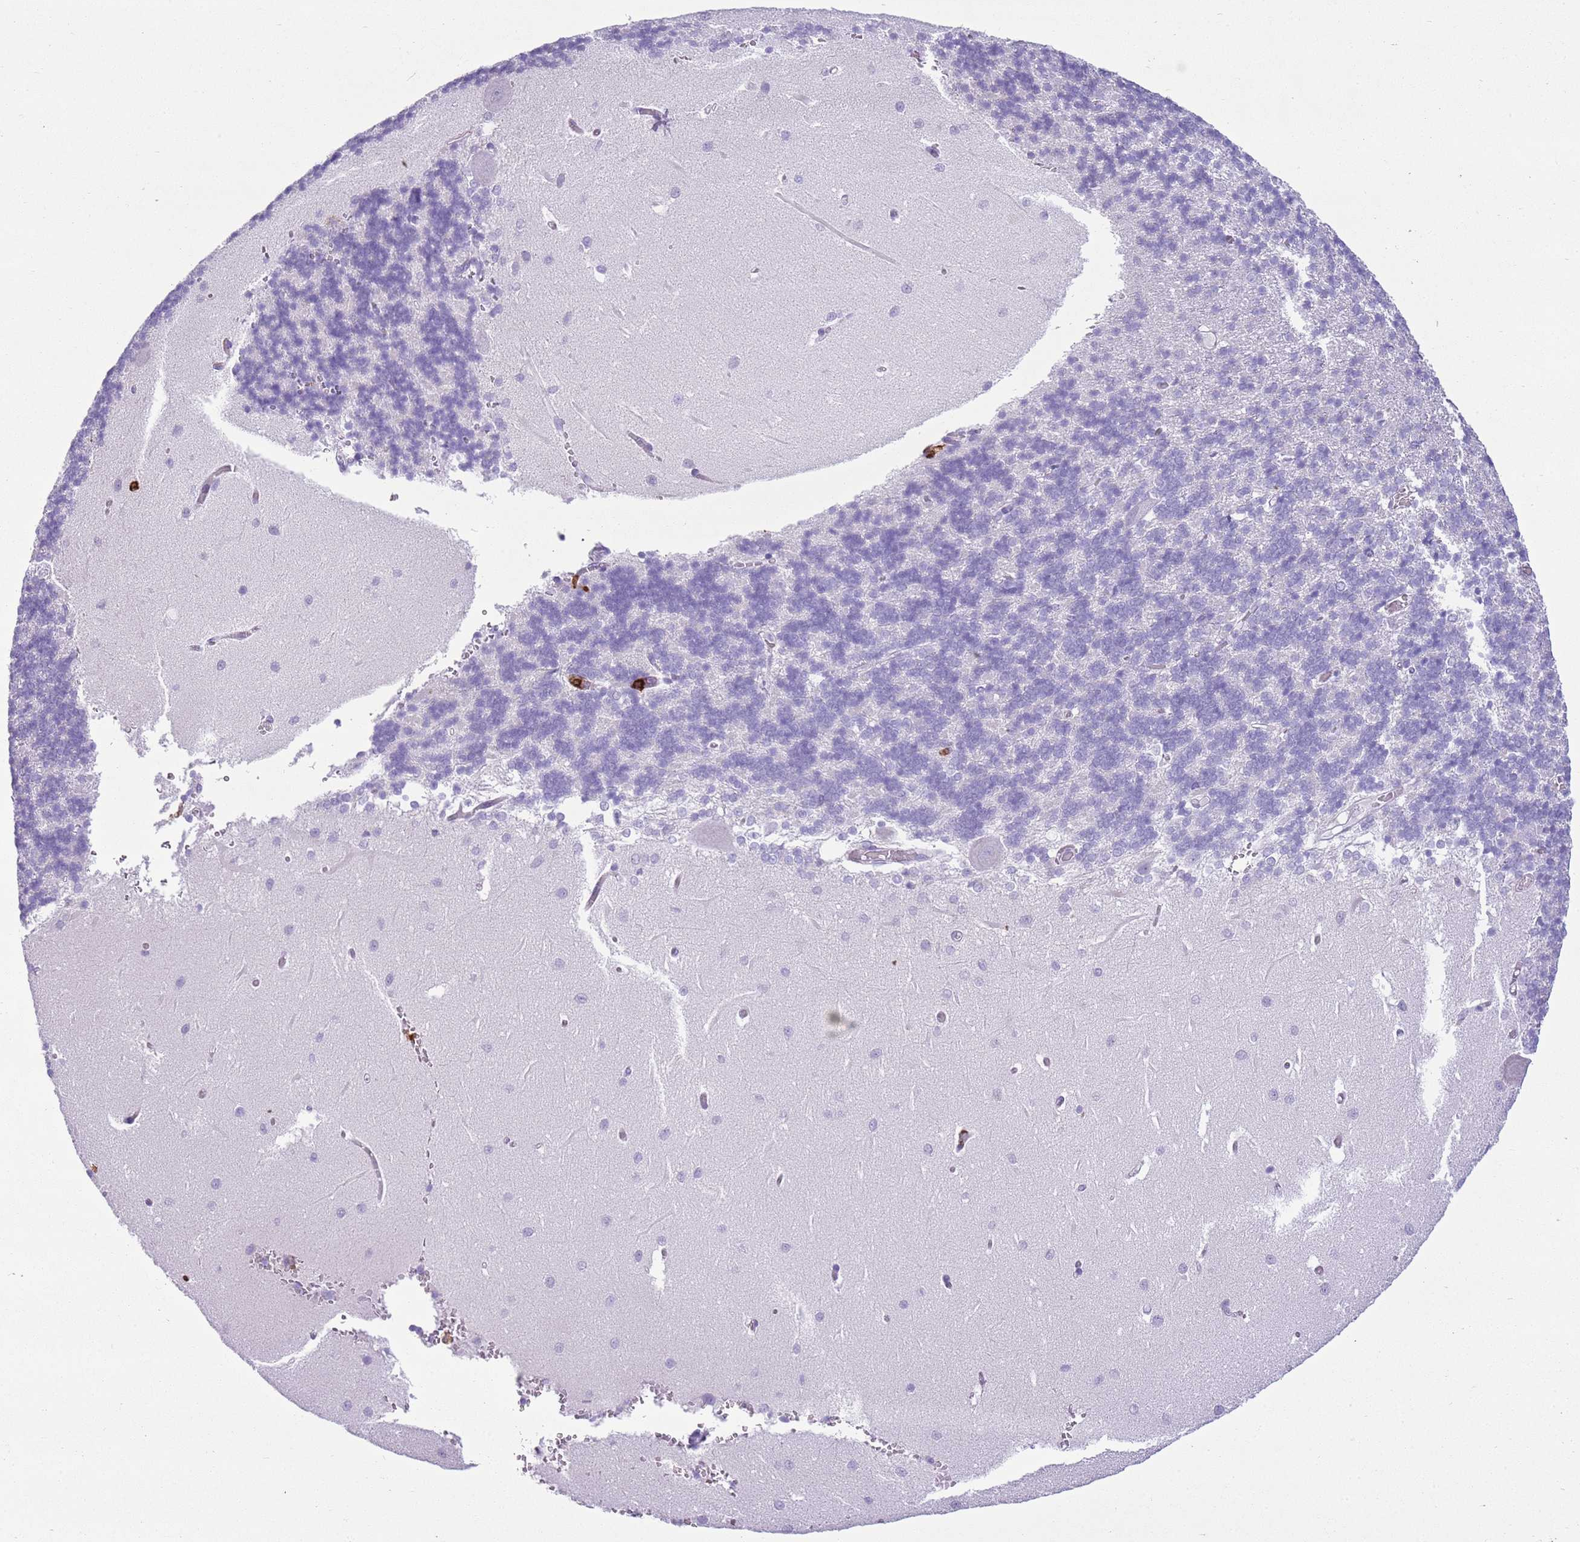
{"staining": {"intensity": "negative", "quantity": "none", "location": "none"}, "tissue": "cerebellum", "cell_type": "Cells in granular layer", "image_type": "normal", "snomed": [{"axis": "morphology", "description": "Normal tissue, NOS"}, {"axis": "topography", "description": "Cerebellum"}], "caption": "Immunohistochemistry histopathology image of normal human cerebellum stained for a protein (brown), which reveals no staining in cells in granular layer.", "gene": "CD177", "patient": {"sex": "male", "age": 37}}